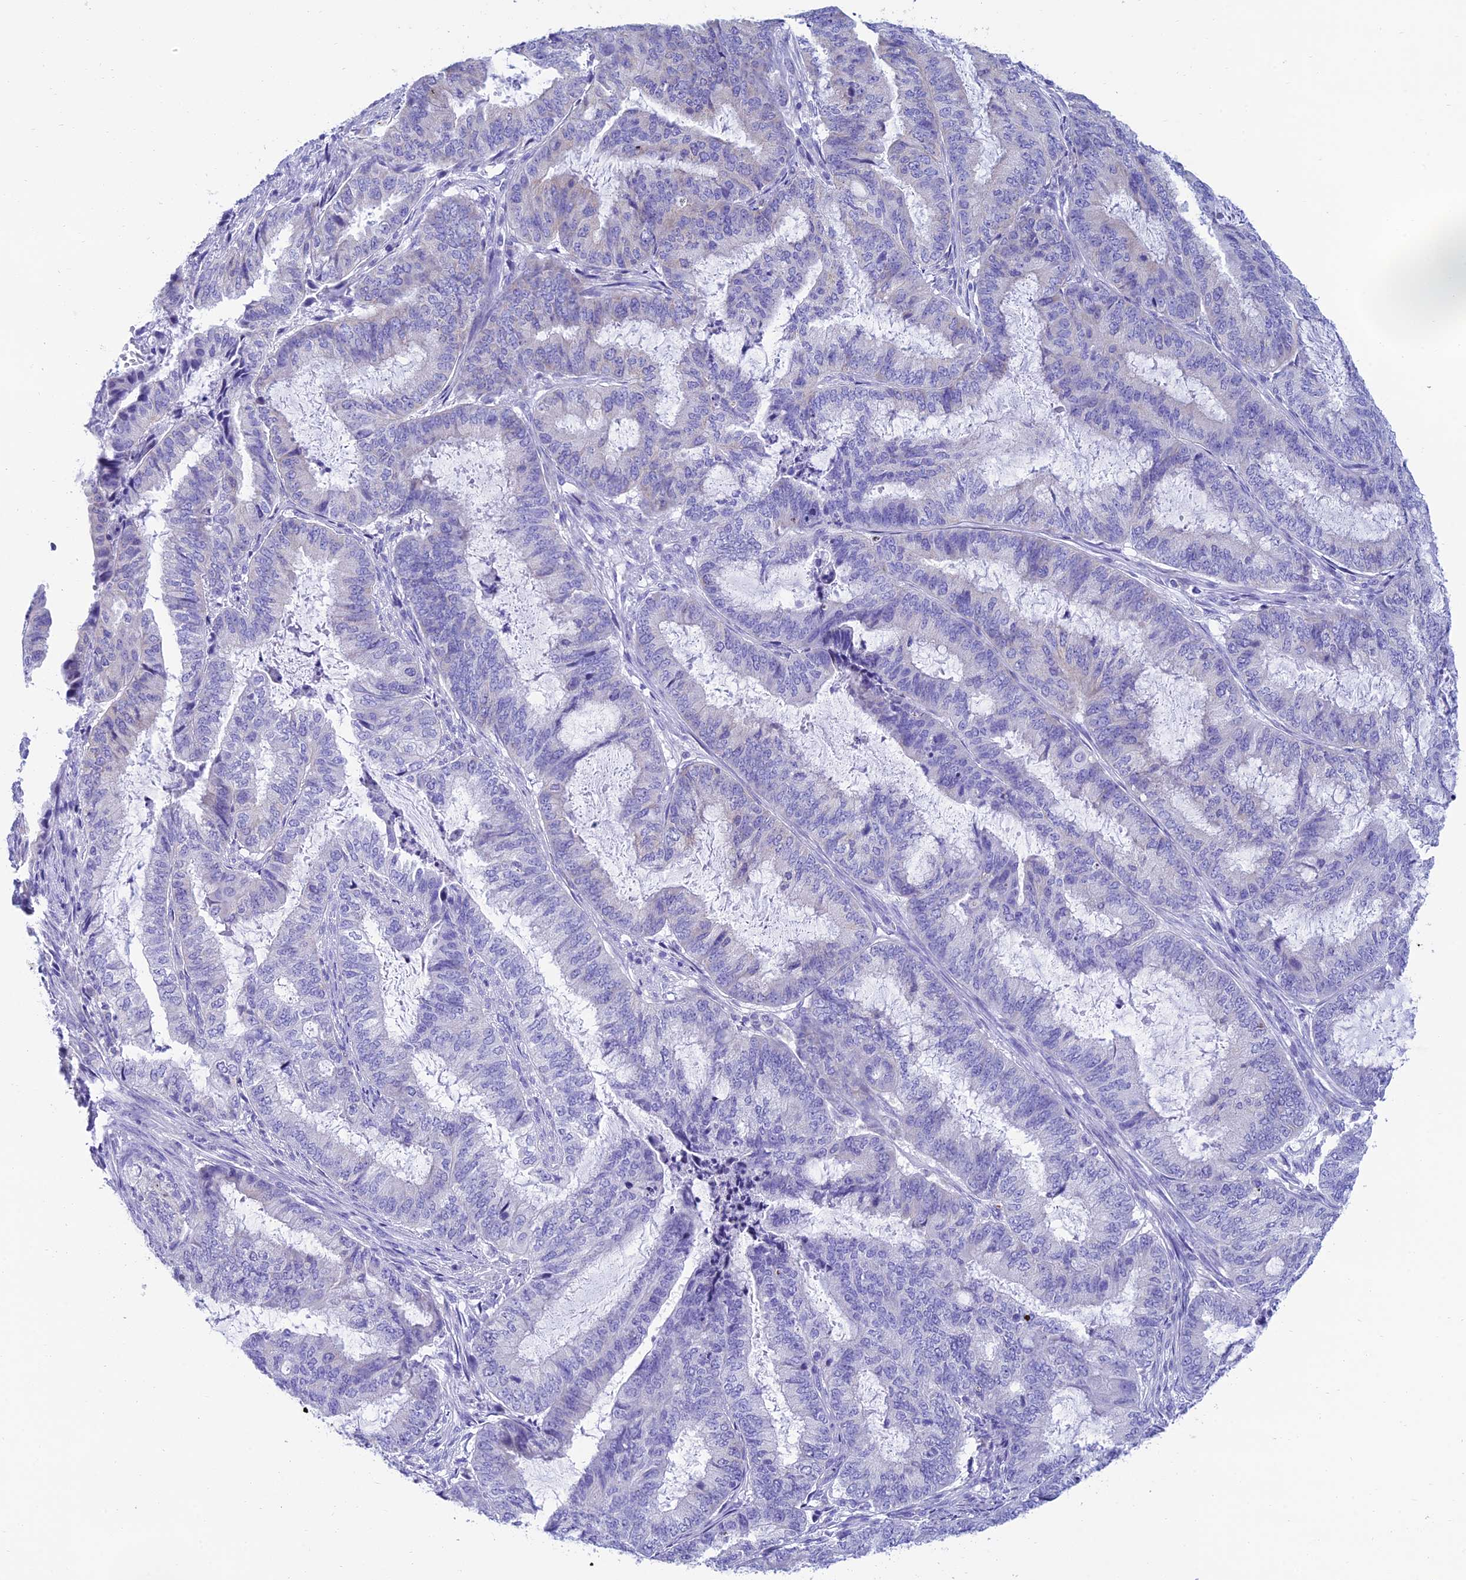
{"staining": {"intensity": "negative", "quantity": "none", "location": "none"}, "tissue": "endometrial cancer", "cell_type": "Tumor cells", "image_type": "cancer", "snomed": [{"axis": "morphology", "description": "Adenocarcinoma, NOS"}, {"axis": "topography", "description": "Endometrium"}], "caption": "The immunohistochemistry (IHC) micrograph has no significant expression in tumor cells of endometrial adenocarcinoma tissue.", "gene": "REEP4", "patient": {"sex": "female", "age": 51}}